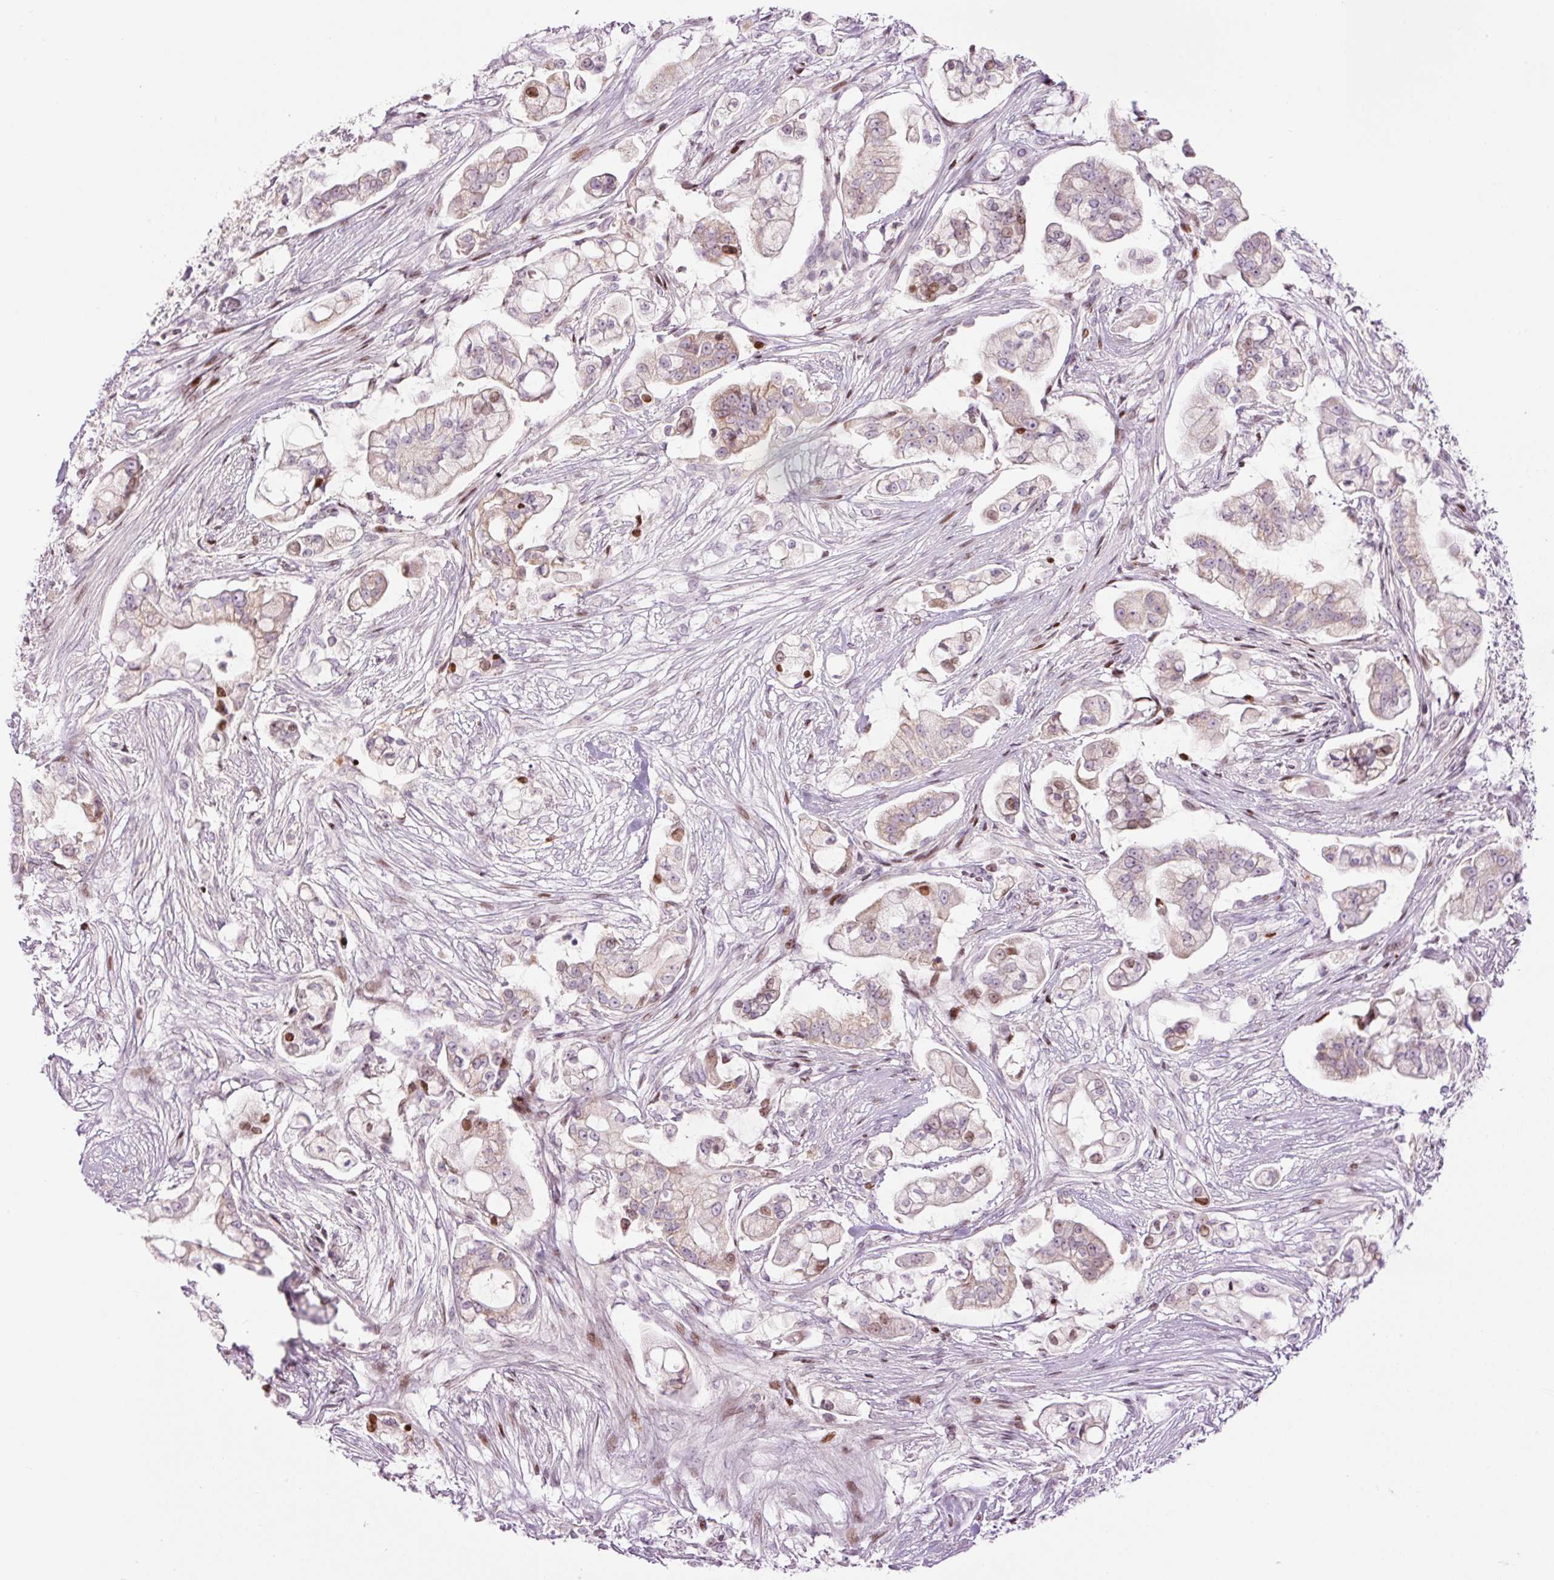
{"staining": {"intensity": "moderate", "quantity": "25%-75%", "location": "cytoplasmic/membranous,nuclear"}, "tissue": "pancreatic cancer", "cell_type": "Tumor cells", "image_type": "cancer", "snomed": [{"axis": "morphology", "description": "Adenocarcinoma, NOS"}, {"axis": "topography", "description": "Pancreas"}], "caption": "Immunohistochemistry (DAB (3,3'-diaminobenzidine)) staining of human adenocarcinoma (pancreatic) reveals moderate cytoplasmic/membranous and nuclear protein positivity in approximately 25%-75% of tumor cells.", "gene": "TMEM177", "patient": {"sex": "female", "age": 69}}